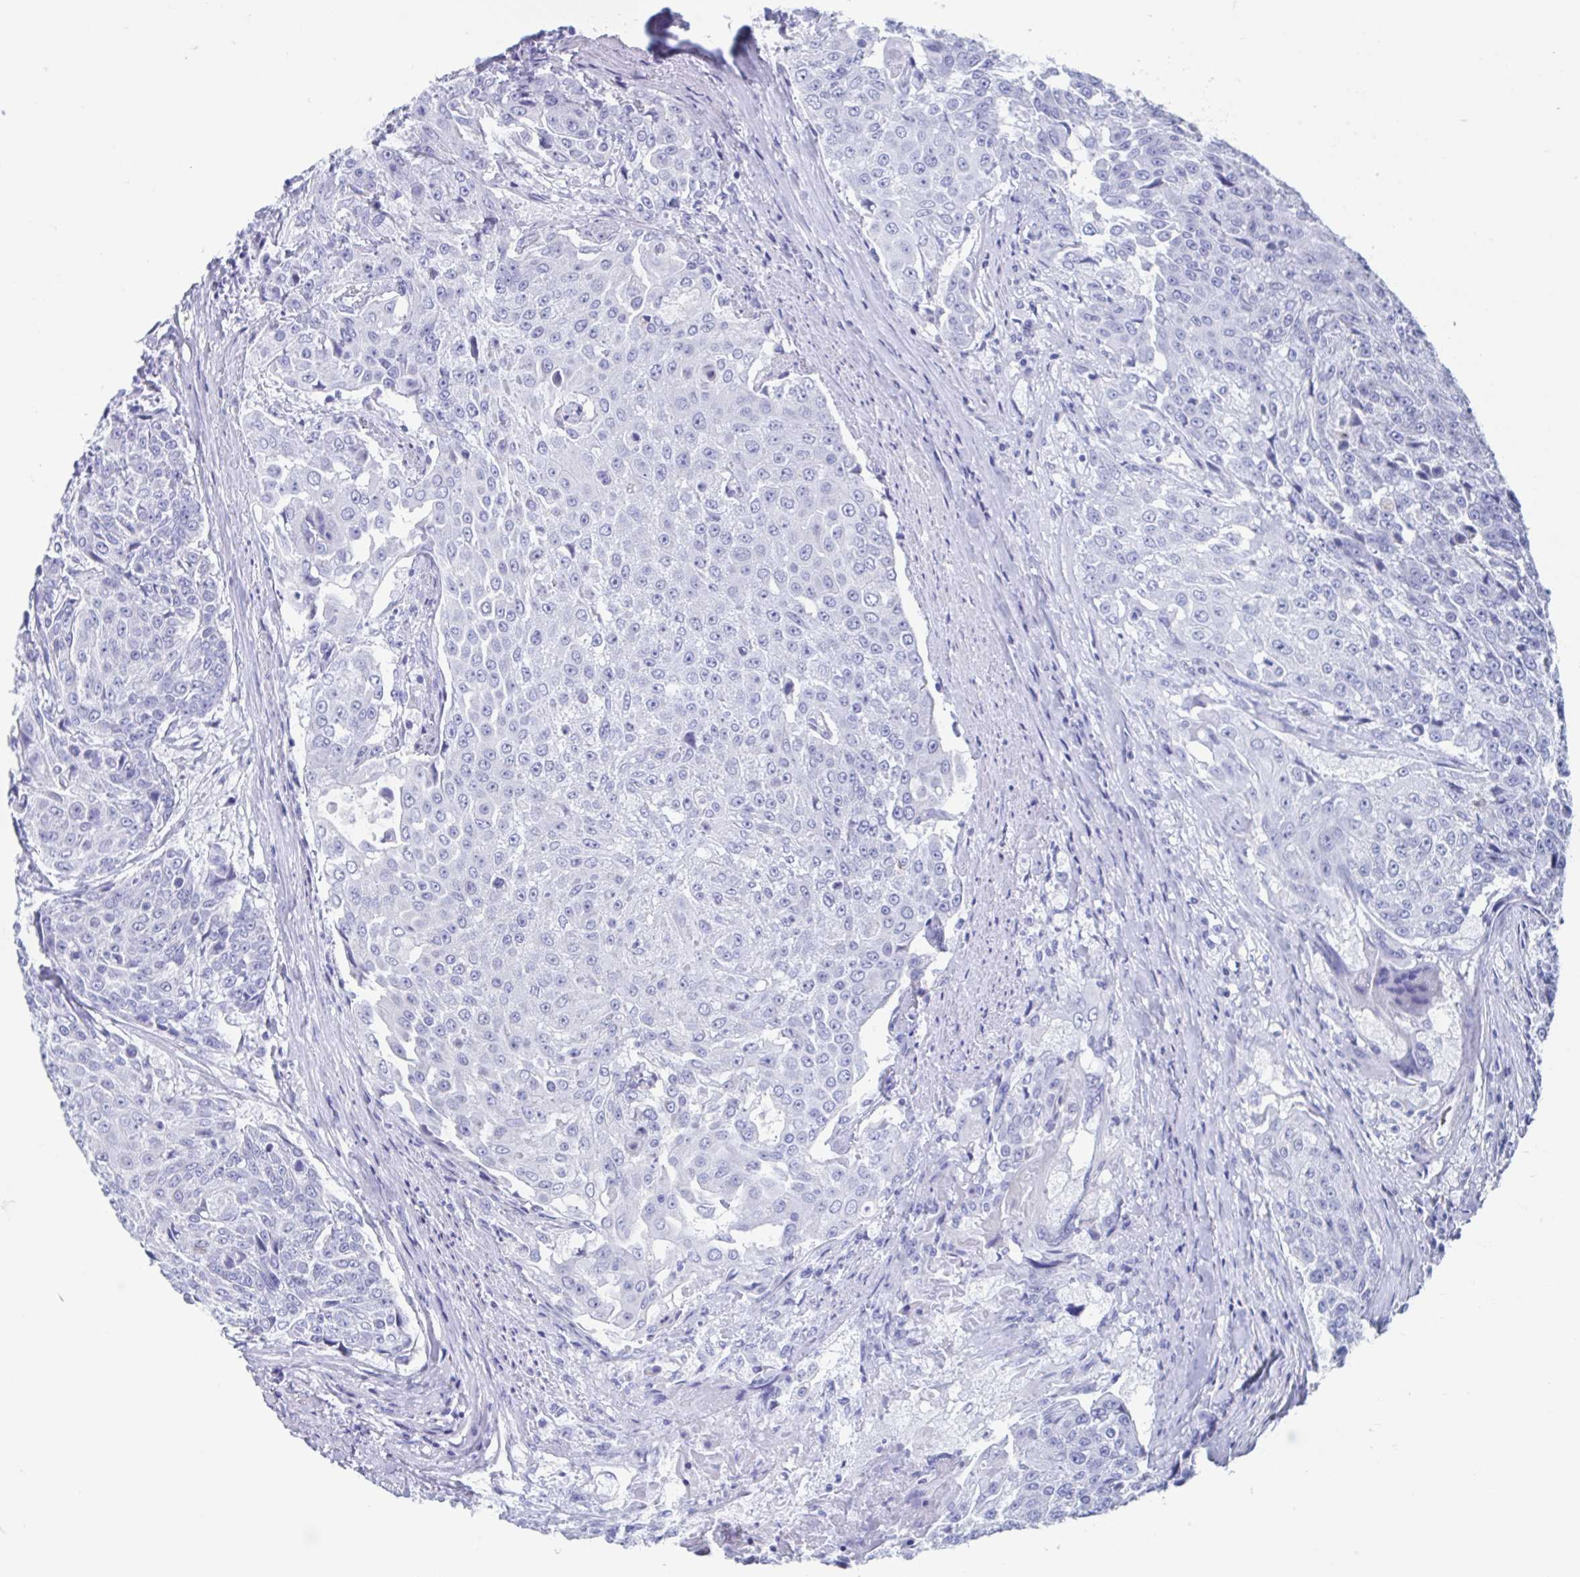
{"staining": {"intensity": "negative", "quantity": "none", "location": "none"}, "tissue": "urothelial cancer", "cell_type": "Tumor cells", "image_type": "cancer", "snomed": [{"axis": "morphology", "description": "Urothelial carcinoma, High grade"}, {"axis": "topography", "description": "Urinary bladder"}], "caption": "Urothelial carcinoma (high-grade) was stained to show a protein in brown. There is no significant positivity in tumor cells.", "gene": "SHCBP1L", "patient": {"sex": "female", "age": 63}}